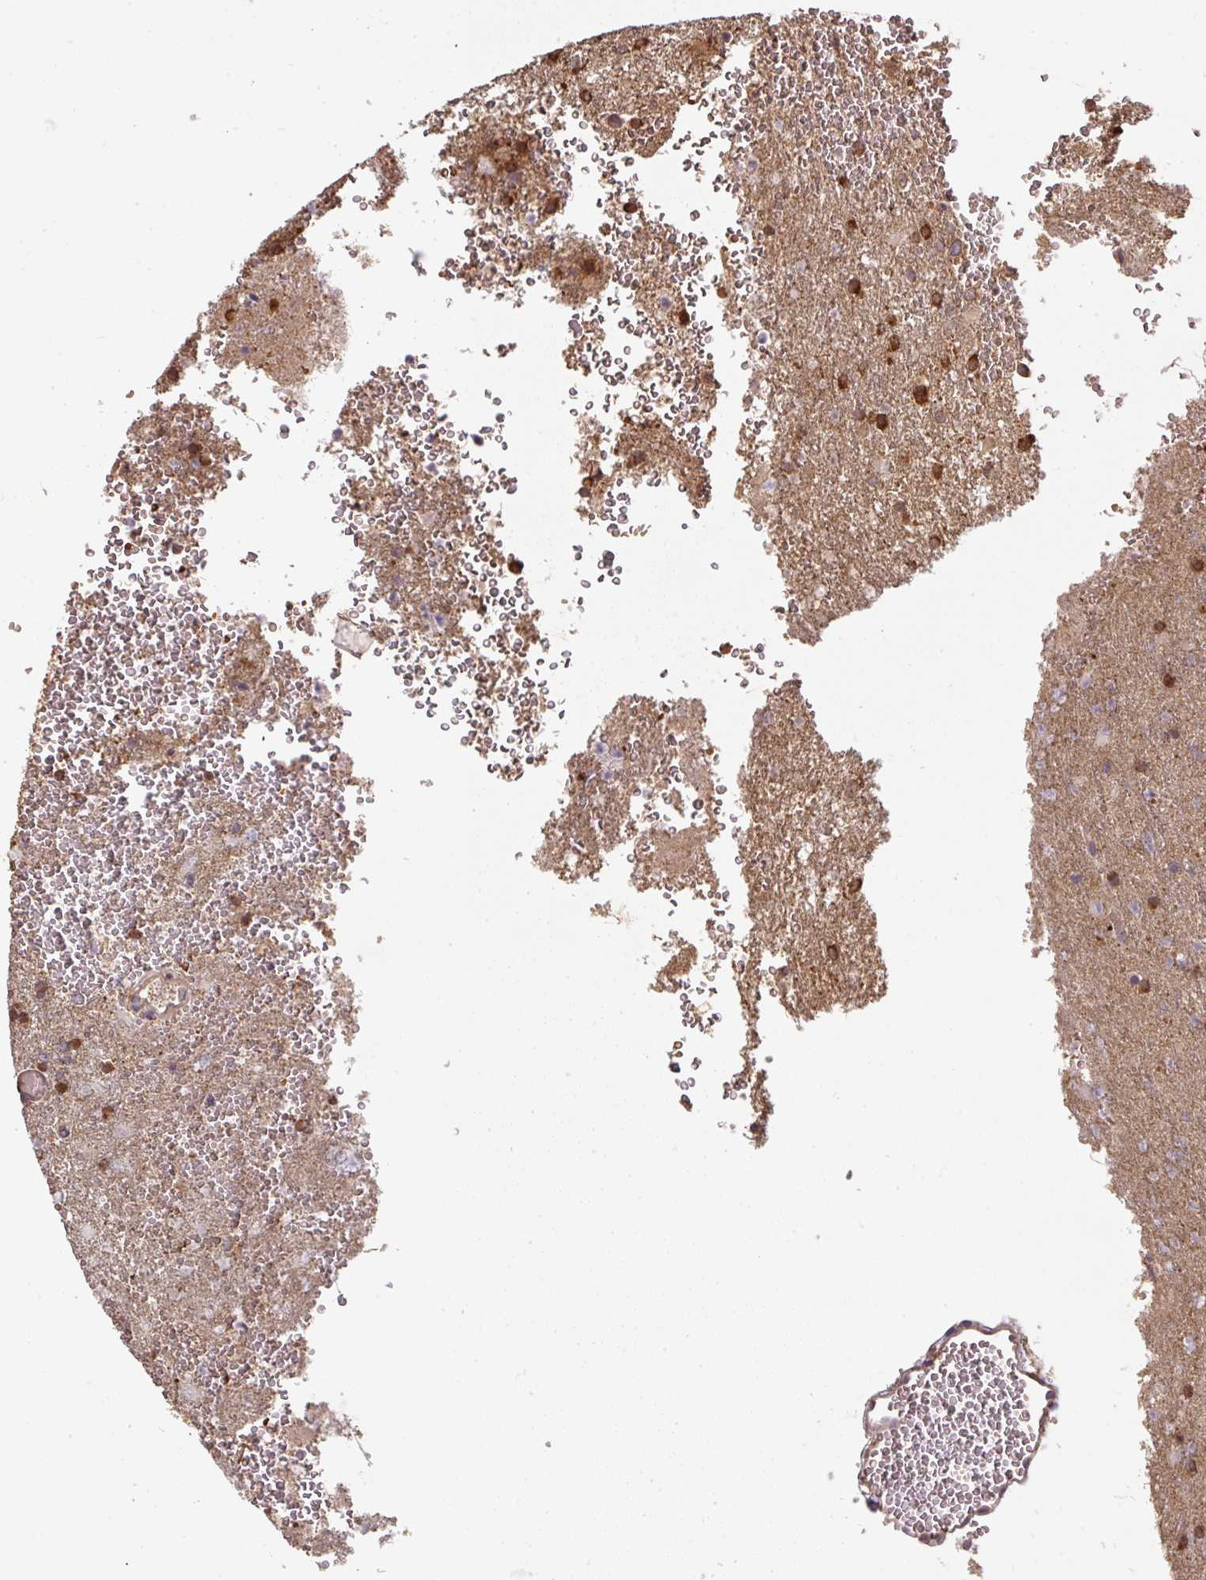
{"staining": {"intensity": "strong", "quantity": "25%-75%", "location": "cytoplasmic/membranous"}, "tissue": "glioma", "cell_type": "Tumor cells", "image_type": "cancer", "snomed": [{"axis": "morphology", "description": "Glioma, malignant, High grade"}, {"axis": "topography", "description": "Brain"}], "caption": "A high amount of strong cytoplasmic/membranous expression is seen in about 25%-75% of tumor cells in glioma tissue.", "gene": "ST13", "patient": {"sex": "female", "age": 74}}